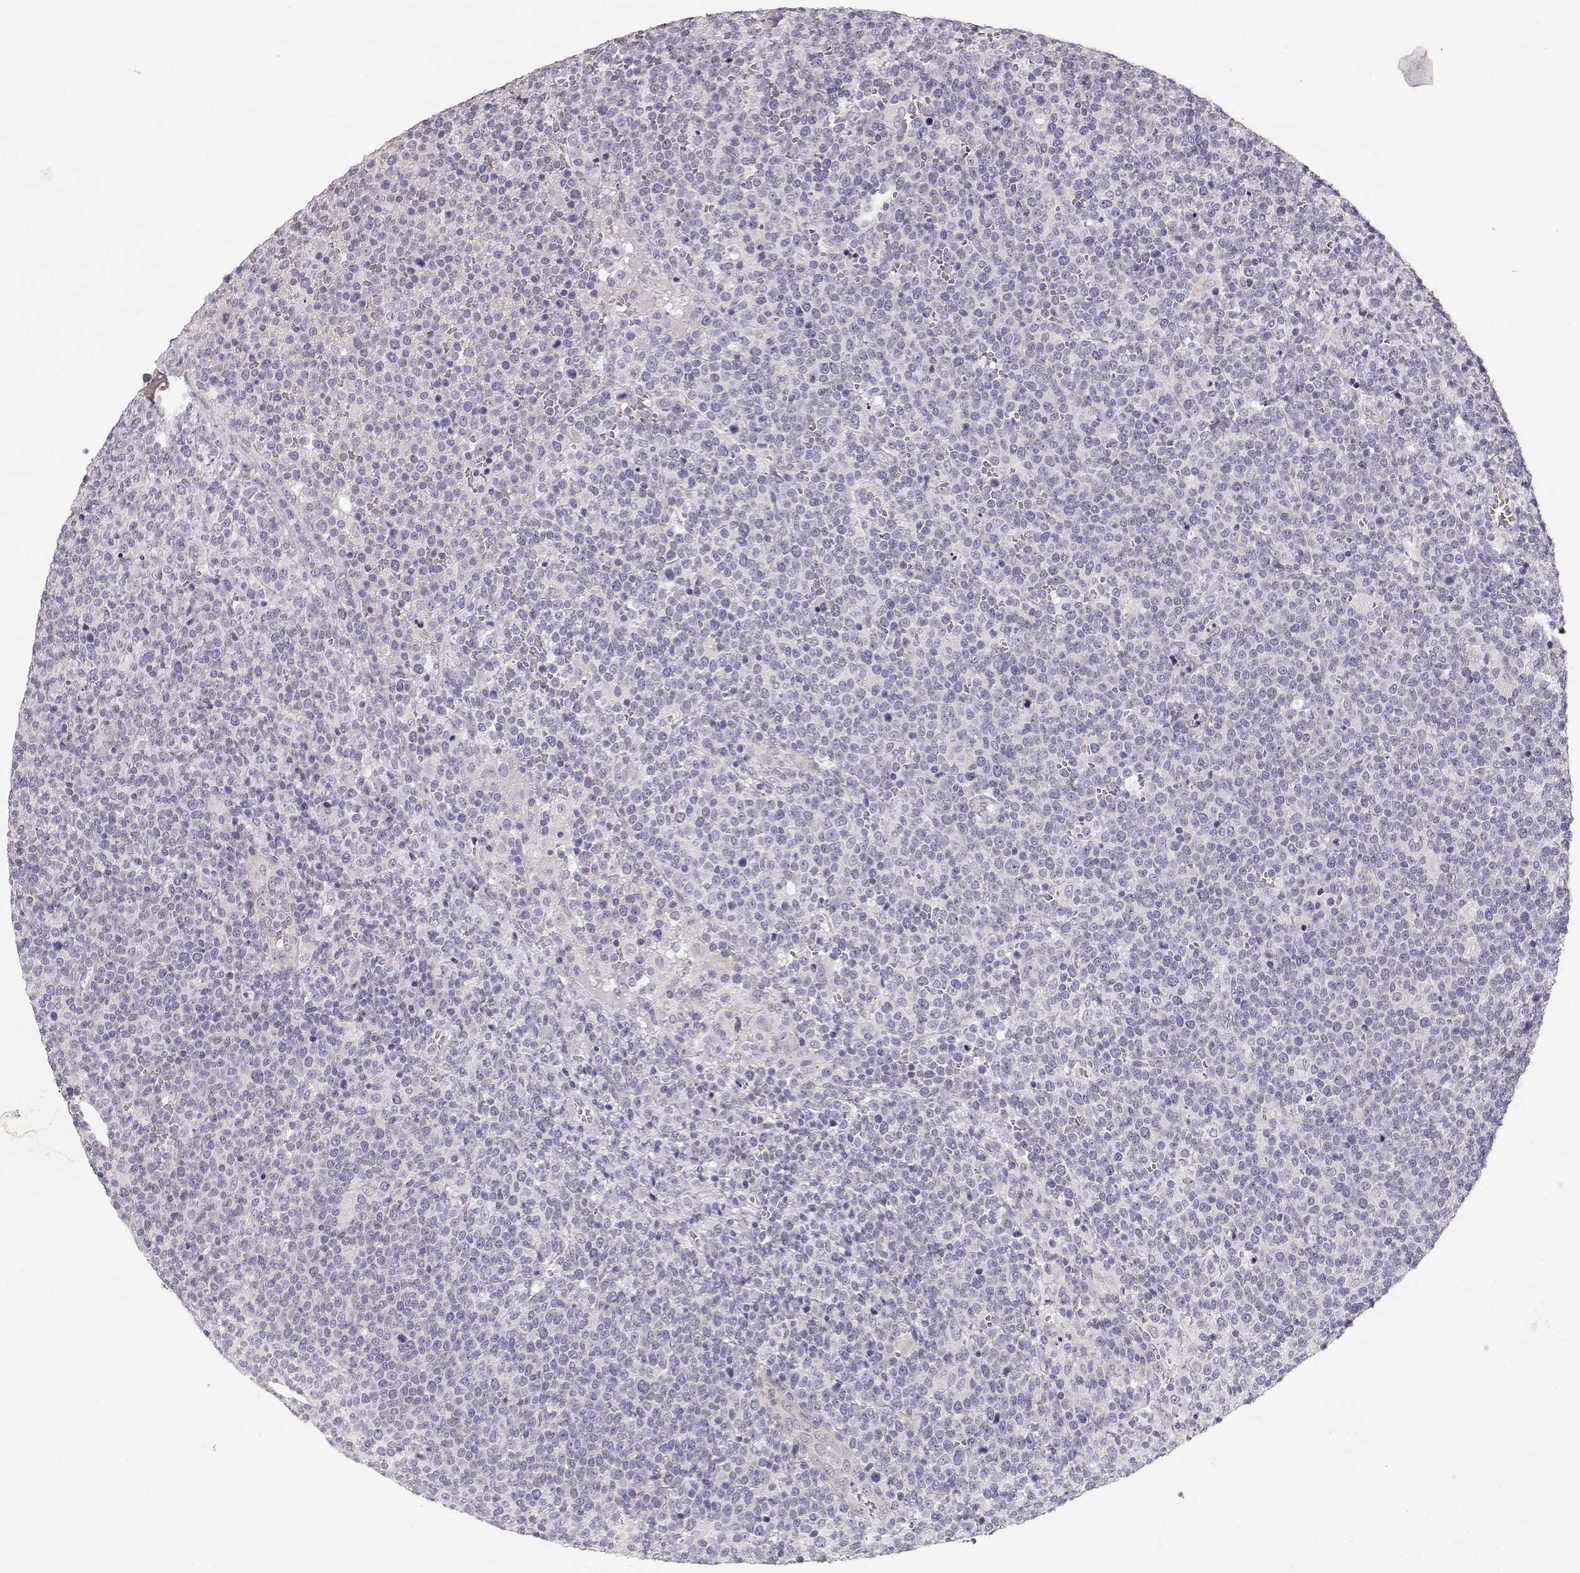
{"staining": {"intensity": "negative", "quantity": "none", "location": "none"}, "tissue": "lymphoma", "cell_type": "Tumor cells", "image_type": "cancer", "snomed": [{"axis": "morphology", "description": "Malignant lymphoma, non-Hodgkin's type, High grade"}, {"axis": "topography", "description": "Lymph node"}], "caption": "Tumor cells show no significant staining in lymphoma.", "gene": "LAMA5", "patient": {"sex": "male", "age": 61}}